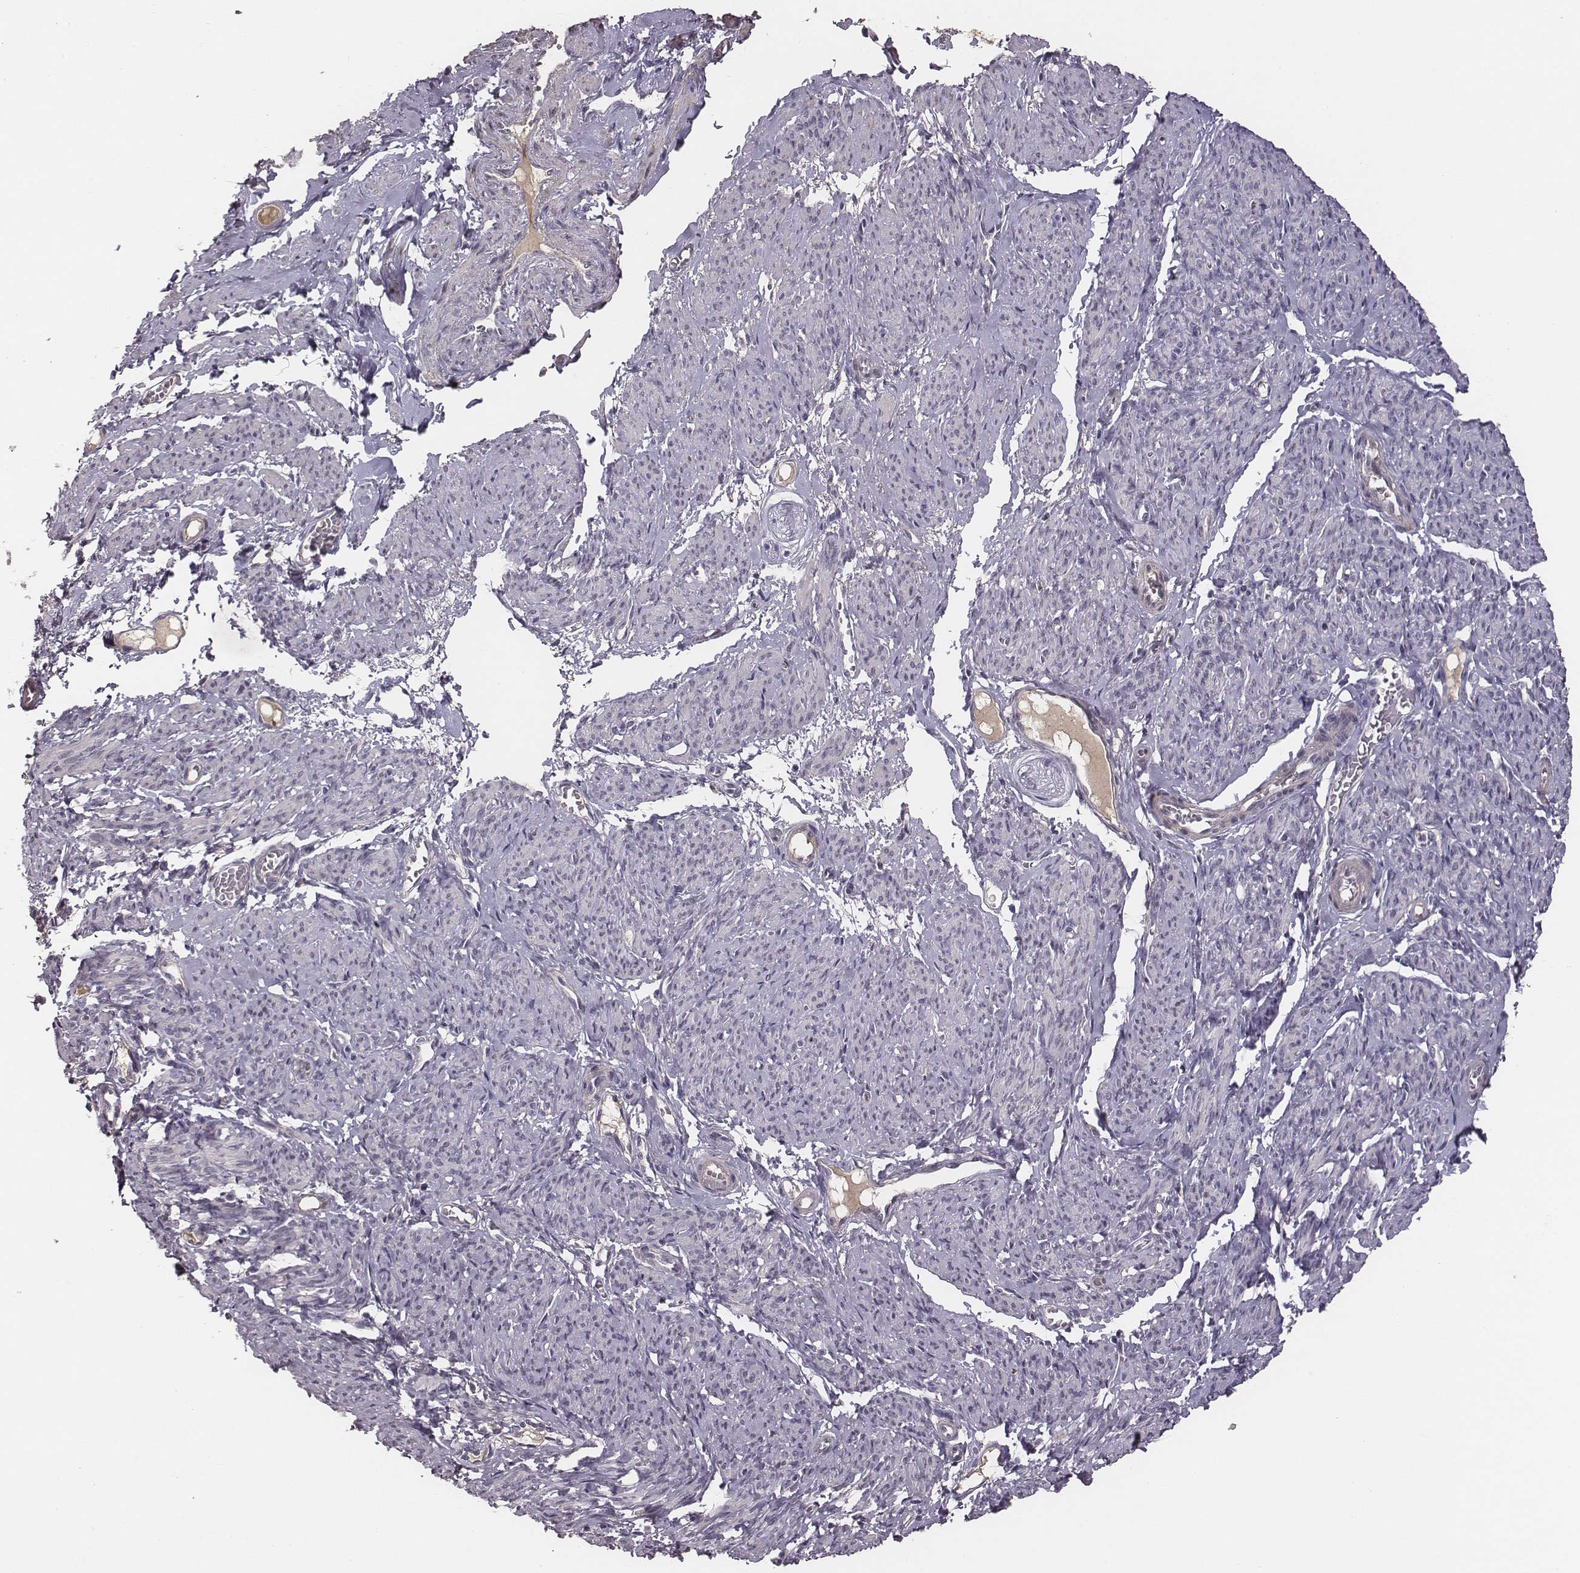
{"staining": {"intensity": "negative", "quantity": "none", "location": "none"}, "tissue": "smooth muscle", "cell_type": "Smooth muscle cells", "image_type": "normal", "snomed": [{"axis": "morphology", "description": "Normal tissue, NOS"}, {"axis": "topography", "description": "Smooth muscle"}], "caption": "Immunohistochemistry (IHC) of benign smooth muscle exhibits no positivity in smooth muscle cells.", "gene": "SLC22A6", "patient": {"sex": "female", "age": 65}}